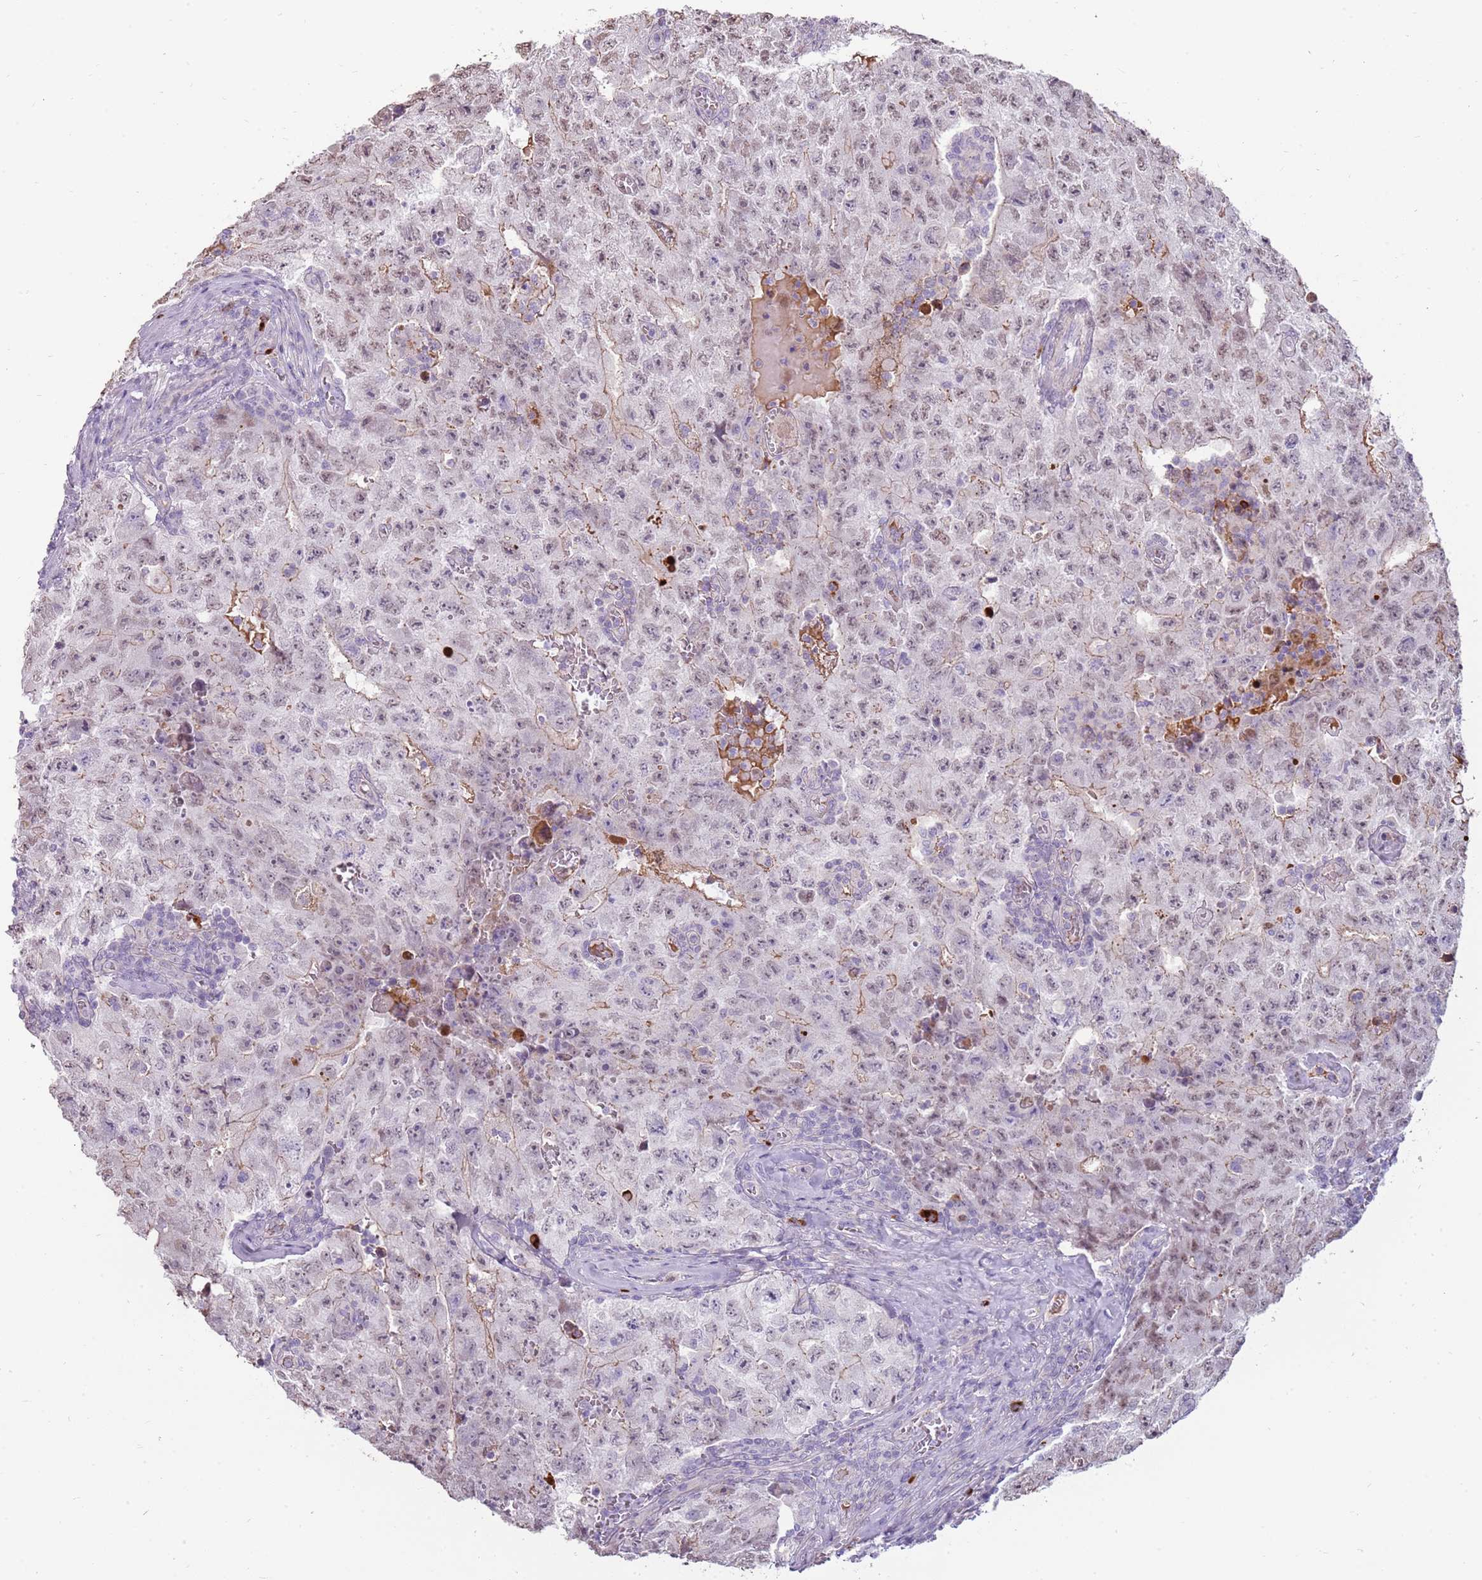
{"staining": {"intensity": "weak", "quantity": "<25%", "location": "cytoplasmic/membranous"}, "tissue": "testis cancer", "cell_type": "Tumor cells", "image_type": "cancer", "snomed": [{"axis": "morphology", "description": "Carcinoma, Embryonal, NOS"}, {"axis": "topography", "description": "Testis"}], "caption": "IHC of testis cancer (embryonal carcinoma) demonstrates no staining in tumor cells. (DAB IHC visualized using brightfield microscopy, high magnification).", "gene": "MCUB", "patient": {"sex": "male", "age": 17}}